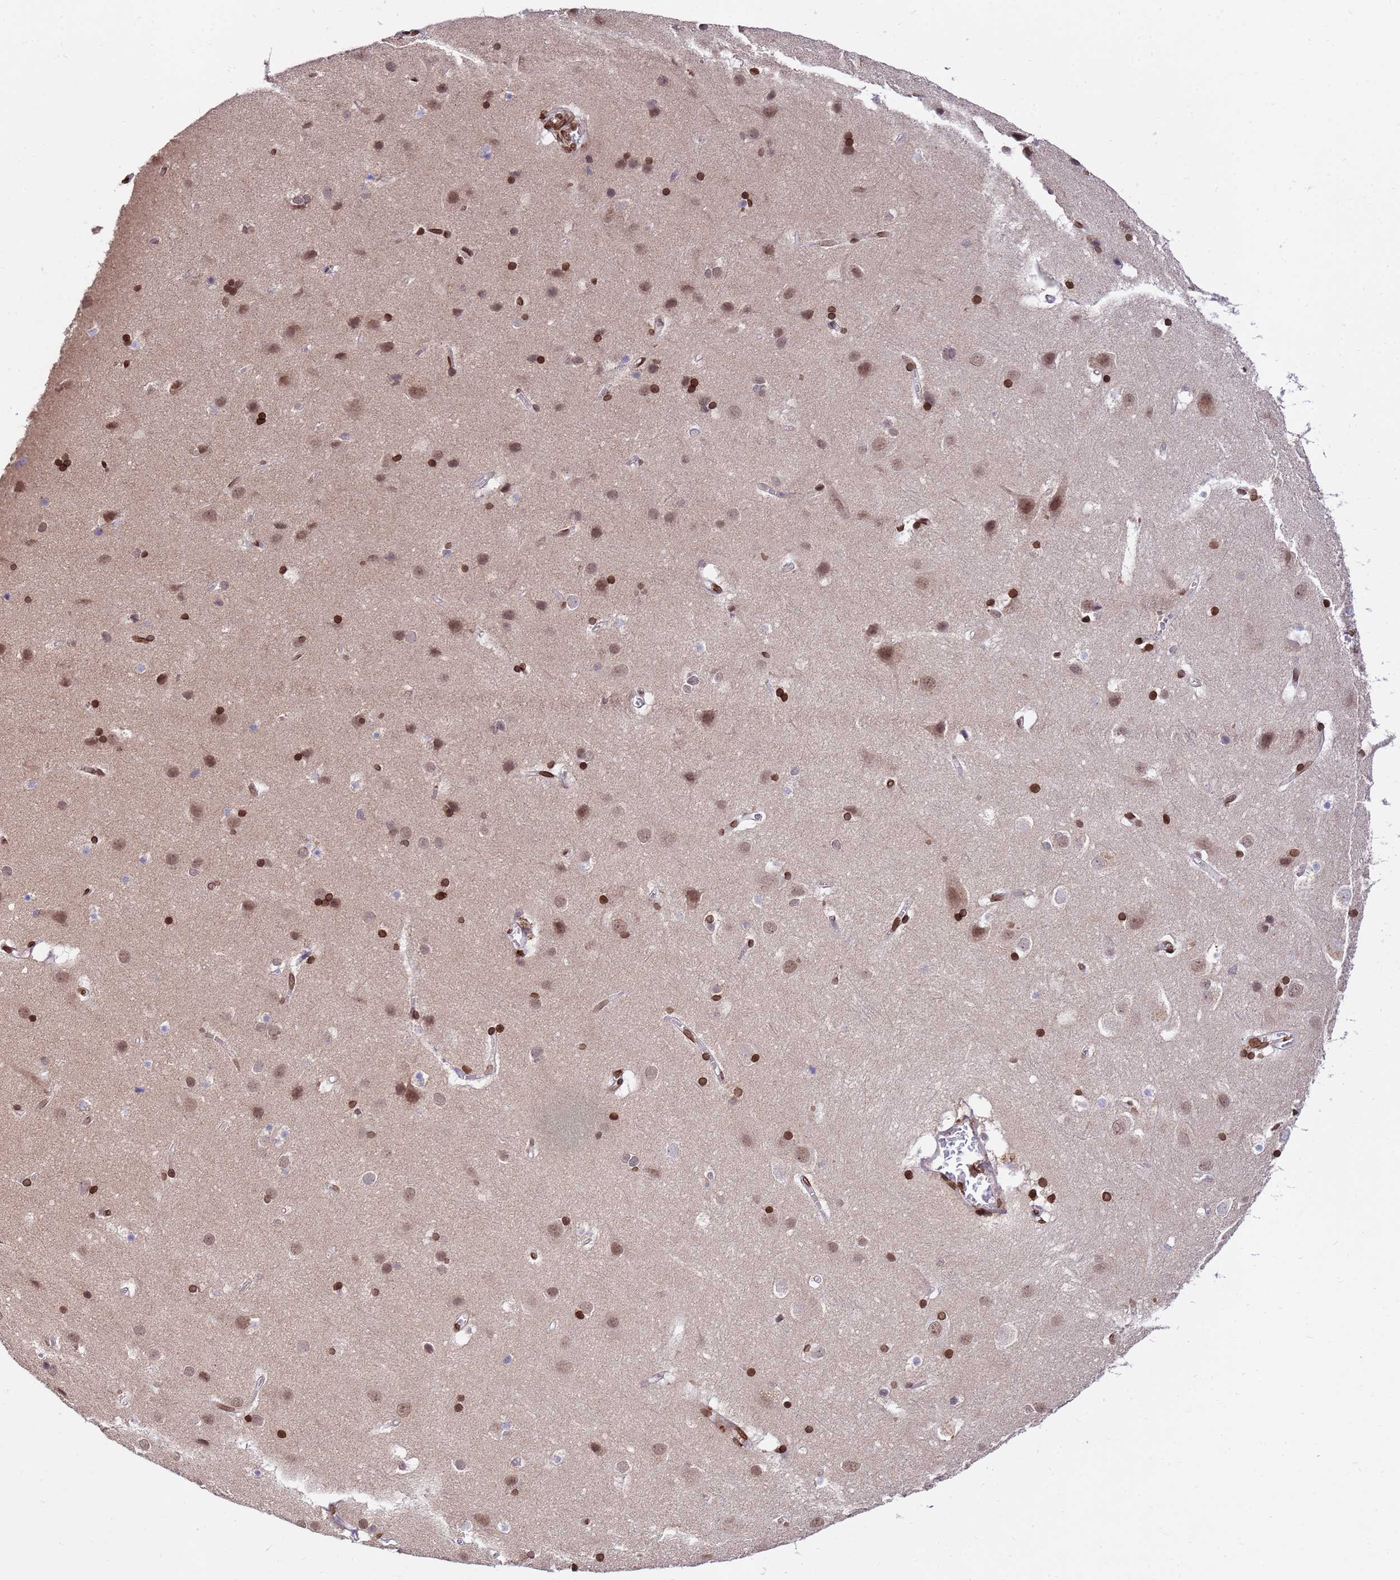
{"staining": {"intensity": "moderate", "quantity": "25%-75%", "location": "nuclear"}, "tissue": "cerebral cortex", "cell_type": "Endothelial cells", "image_type": "normal", "snomed": [{"axis": "morphology", "description": "Normal tissue, NOS"}, {"axis": "topography", "description": "Cerebral cortex"}], "caption": "Immunohistochemical staining of unremarkable human cerebral cortex shows moderate nuclear protein positivity in approximately 25%-75% of endothelial cells.", "gene": "GPR135", "patient": {"sex": "male", "age": 54}}